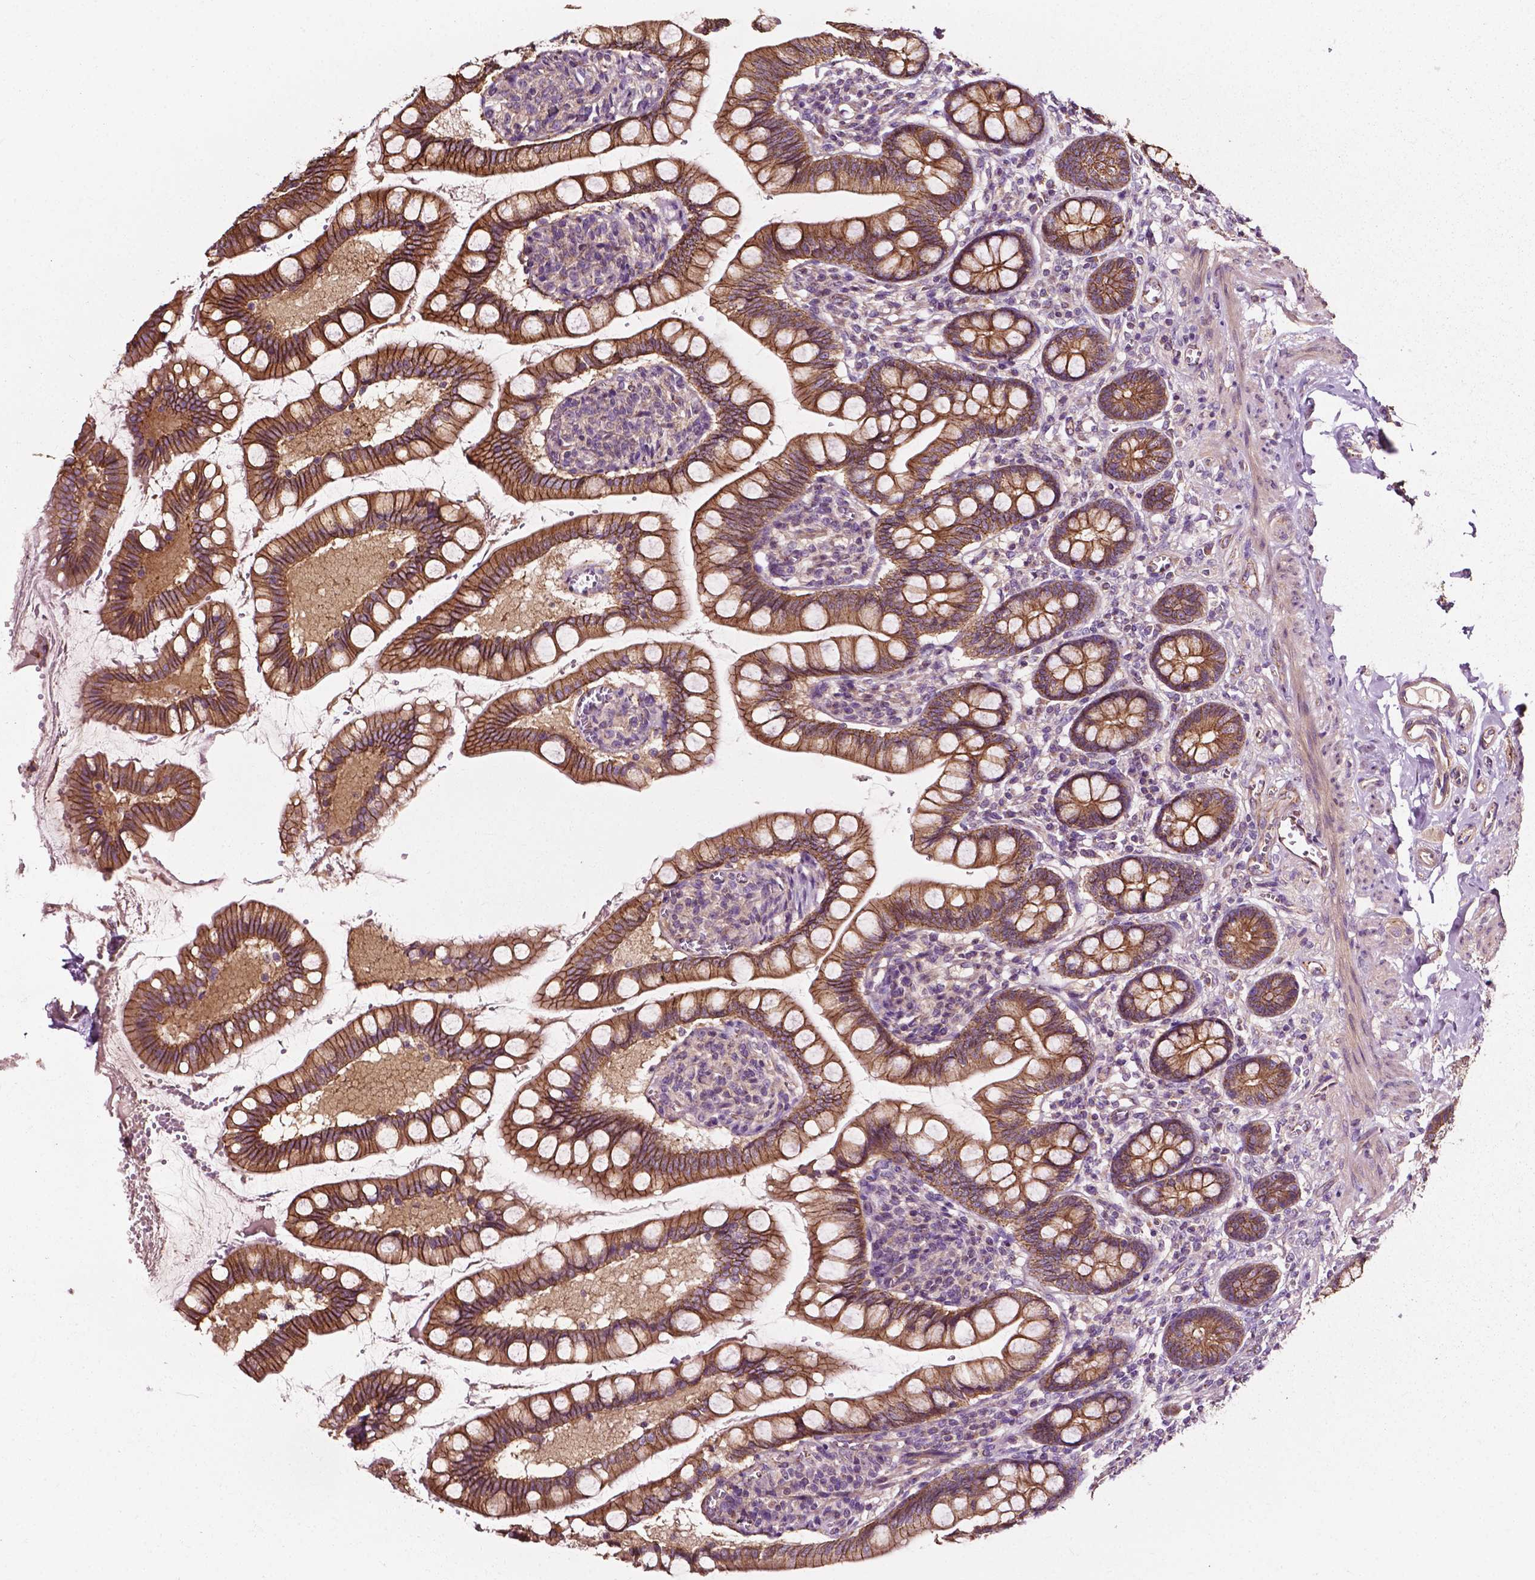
{"staining": {"intensity": "moderate", "quantity": ">75%", "location": "cytoplasmic/membranous"}, "tissue": "small intestine", "cell_type": "Glandular cells", "image_type": "normal", "snomed": [{"axis": "morphology", "description": "Normal tissue, NOS"}, {"axis": "topography", "description": "Small intestine"}], "caption": "An immunohistochemistry photomicrograph of normal tissue is shown. Protein staining in brown shows moderate cytoplasmic/membranous positivity in small intestine within glandular cells. Nuclei are stained in blue.", "gene": "ATG16L1", "patient": {"sex": "female", "age": 56}}